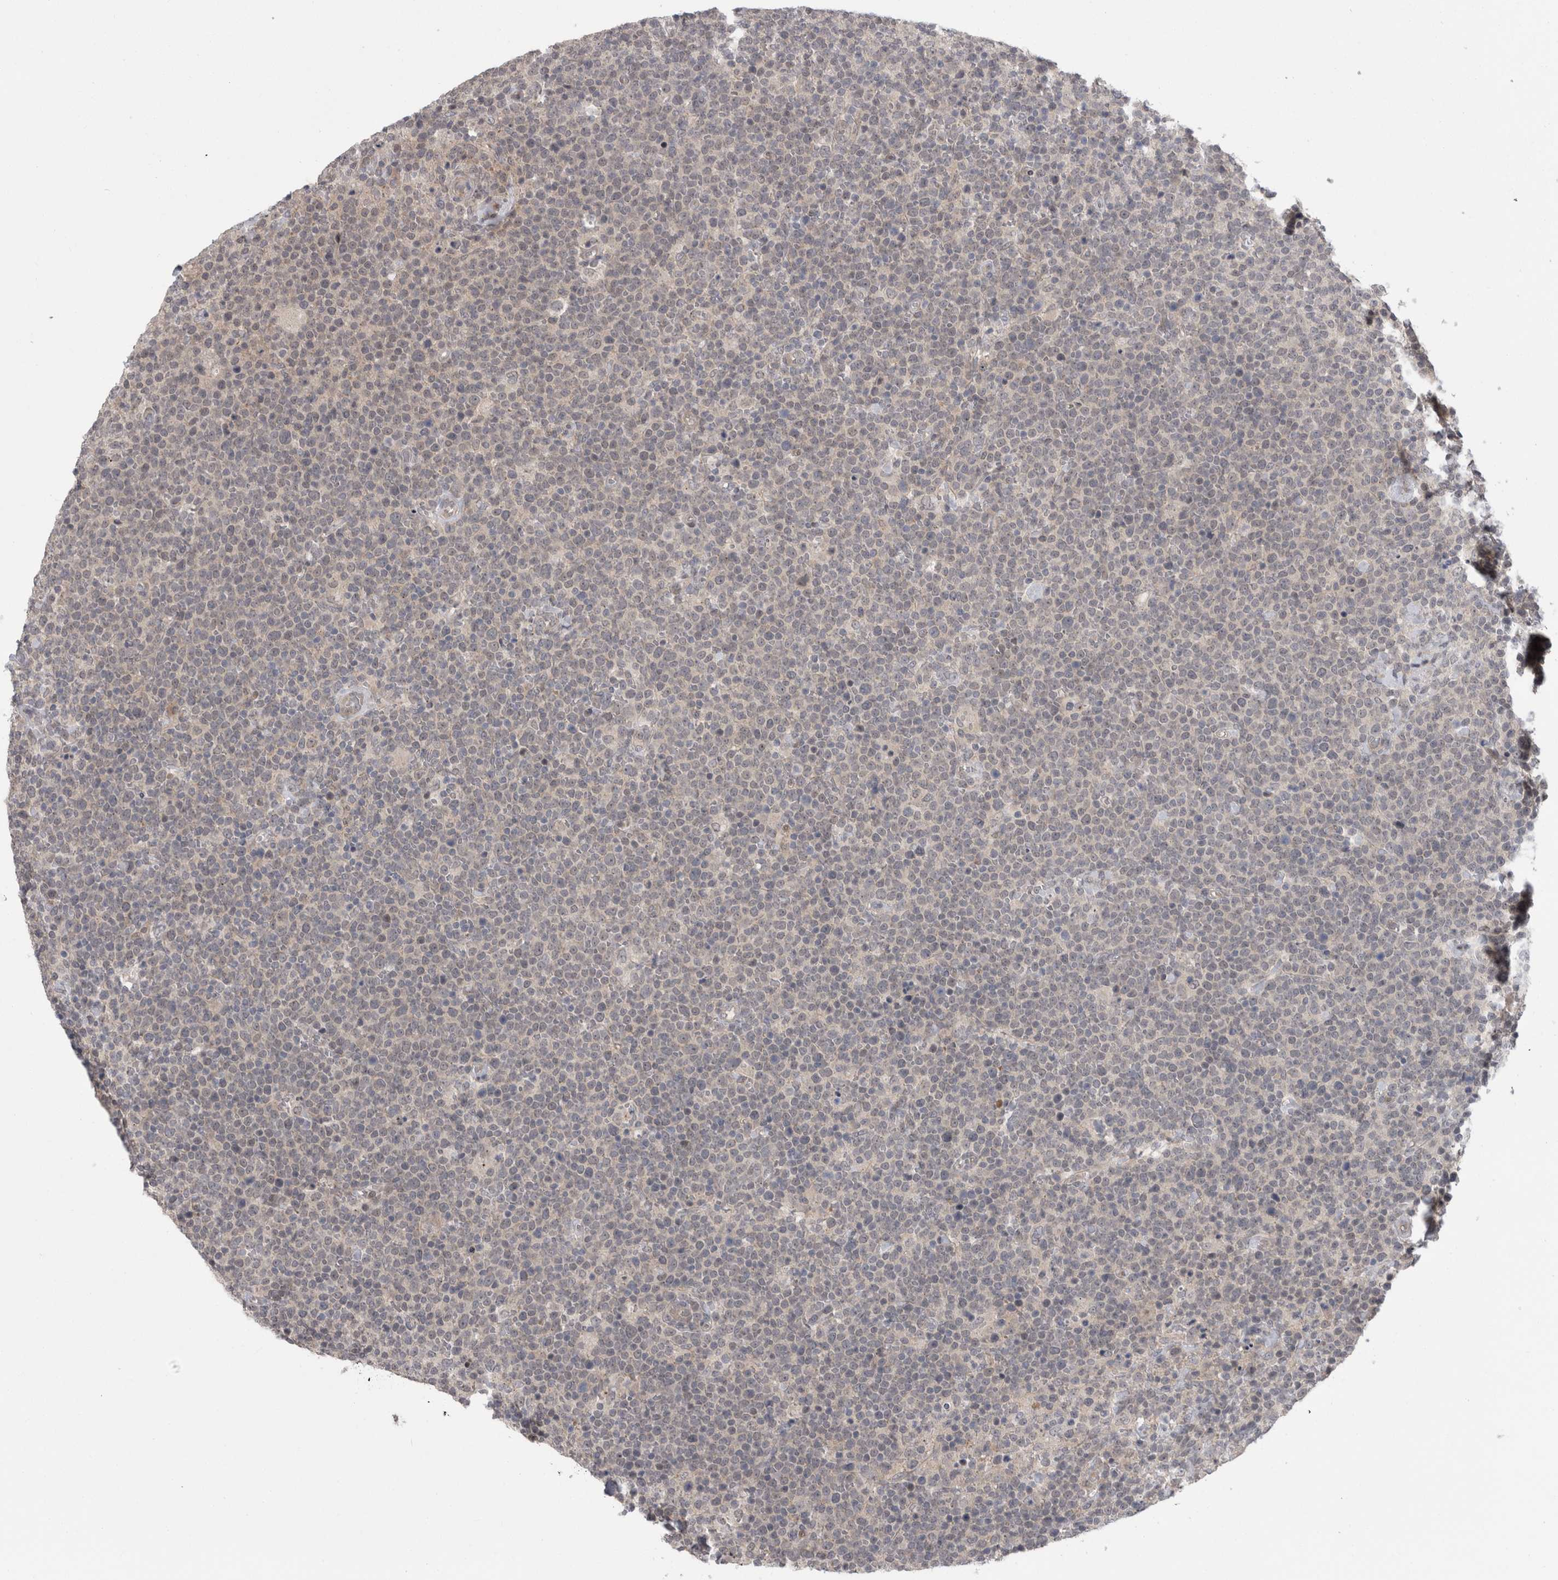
{"staining": {"intensity": "negative", "quantity": "none", "location": "none"}, "tissue": "lymphoma", "cell_type": "Tumor cells", "image_type": "cancer", "snomed": [{"axis": "morphology", "description": "Malignant lymphoma, non-Hodgkin's type, High grade"}, {"axis": "topography", "description": "Lymph node"}], "caption": "Tumor cells show no significant protein expression in malignant lymphoma, non-Hodgkin's type (high-grade). (Stains: DAB IHC with hematoxylin counter stain, Microscopy: brightfield microscopy at high magnification).", "gene": "MTBP", "patient": {"sex": "male", "age": 61}}